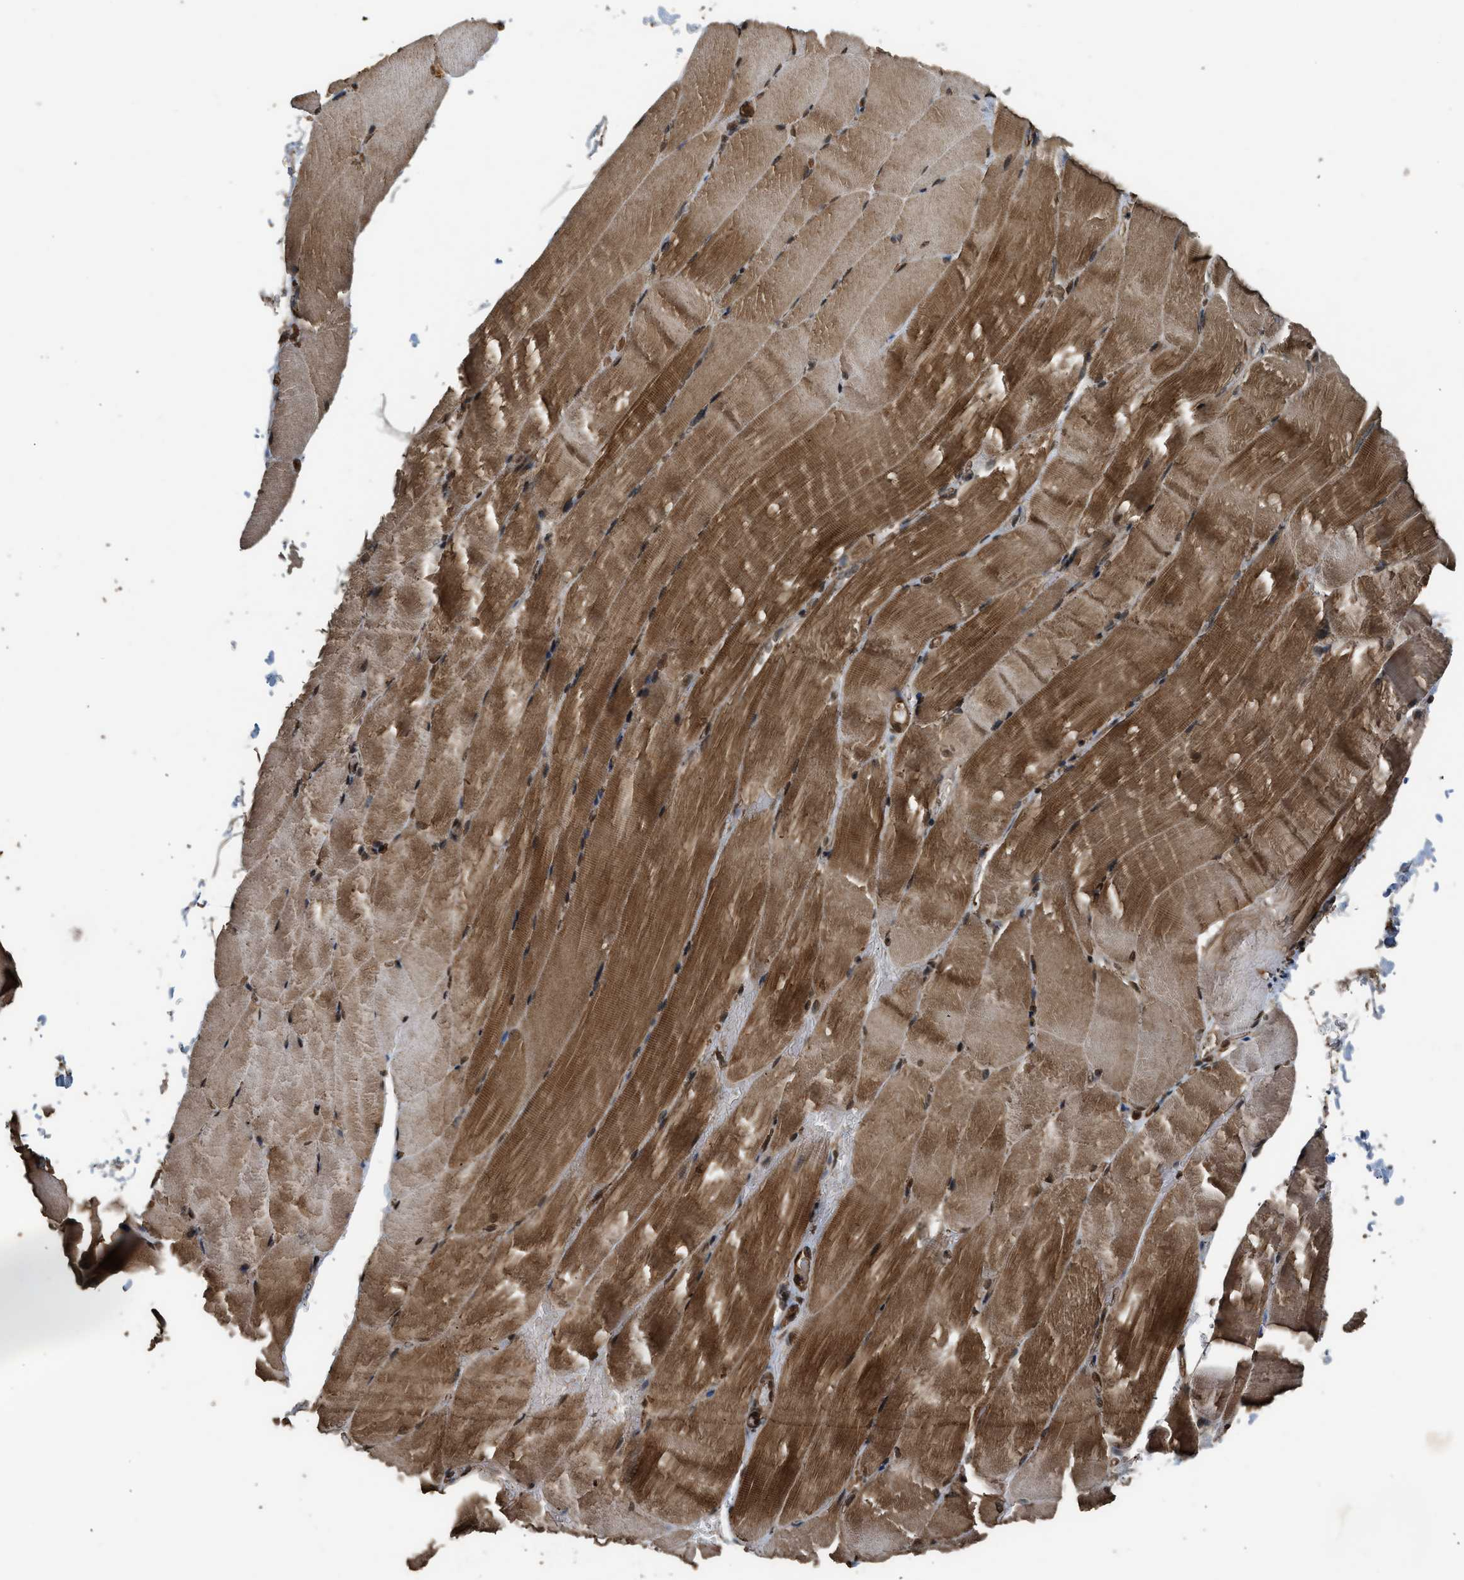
{"staining": {"intensity": "moderate", "quantity": ">75%", "location": "cytoplasmic/membranous"}, "tissue": "skeletal muscle", "cell_type": "Myocytes", "image_type": "normal", "snomed": [{"axis": "morphology", "description": "Normal tissue, NOS"}, {"axis": "topography", "description": "Skeletal muscle"}, {"axis": "topography", "description": "Parathyroid gland"}], "caption": "Unremarkable skeletal muscle displays moderate cytoplasmic/membranous positivity in approximately >75% of myocytes.", "gene": "MYBL2", "patient": {"sex": "female", "age": 37}}